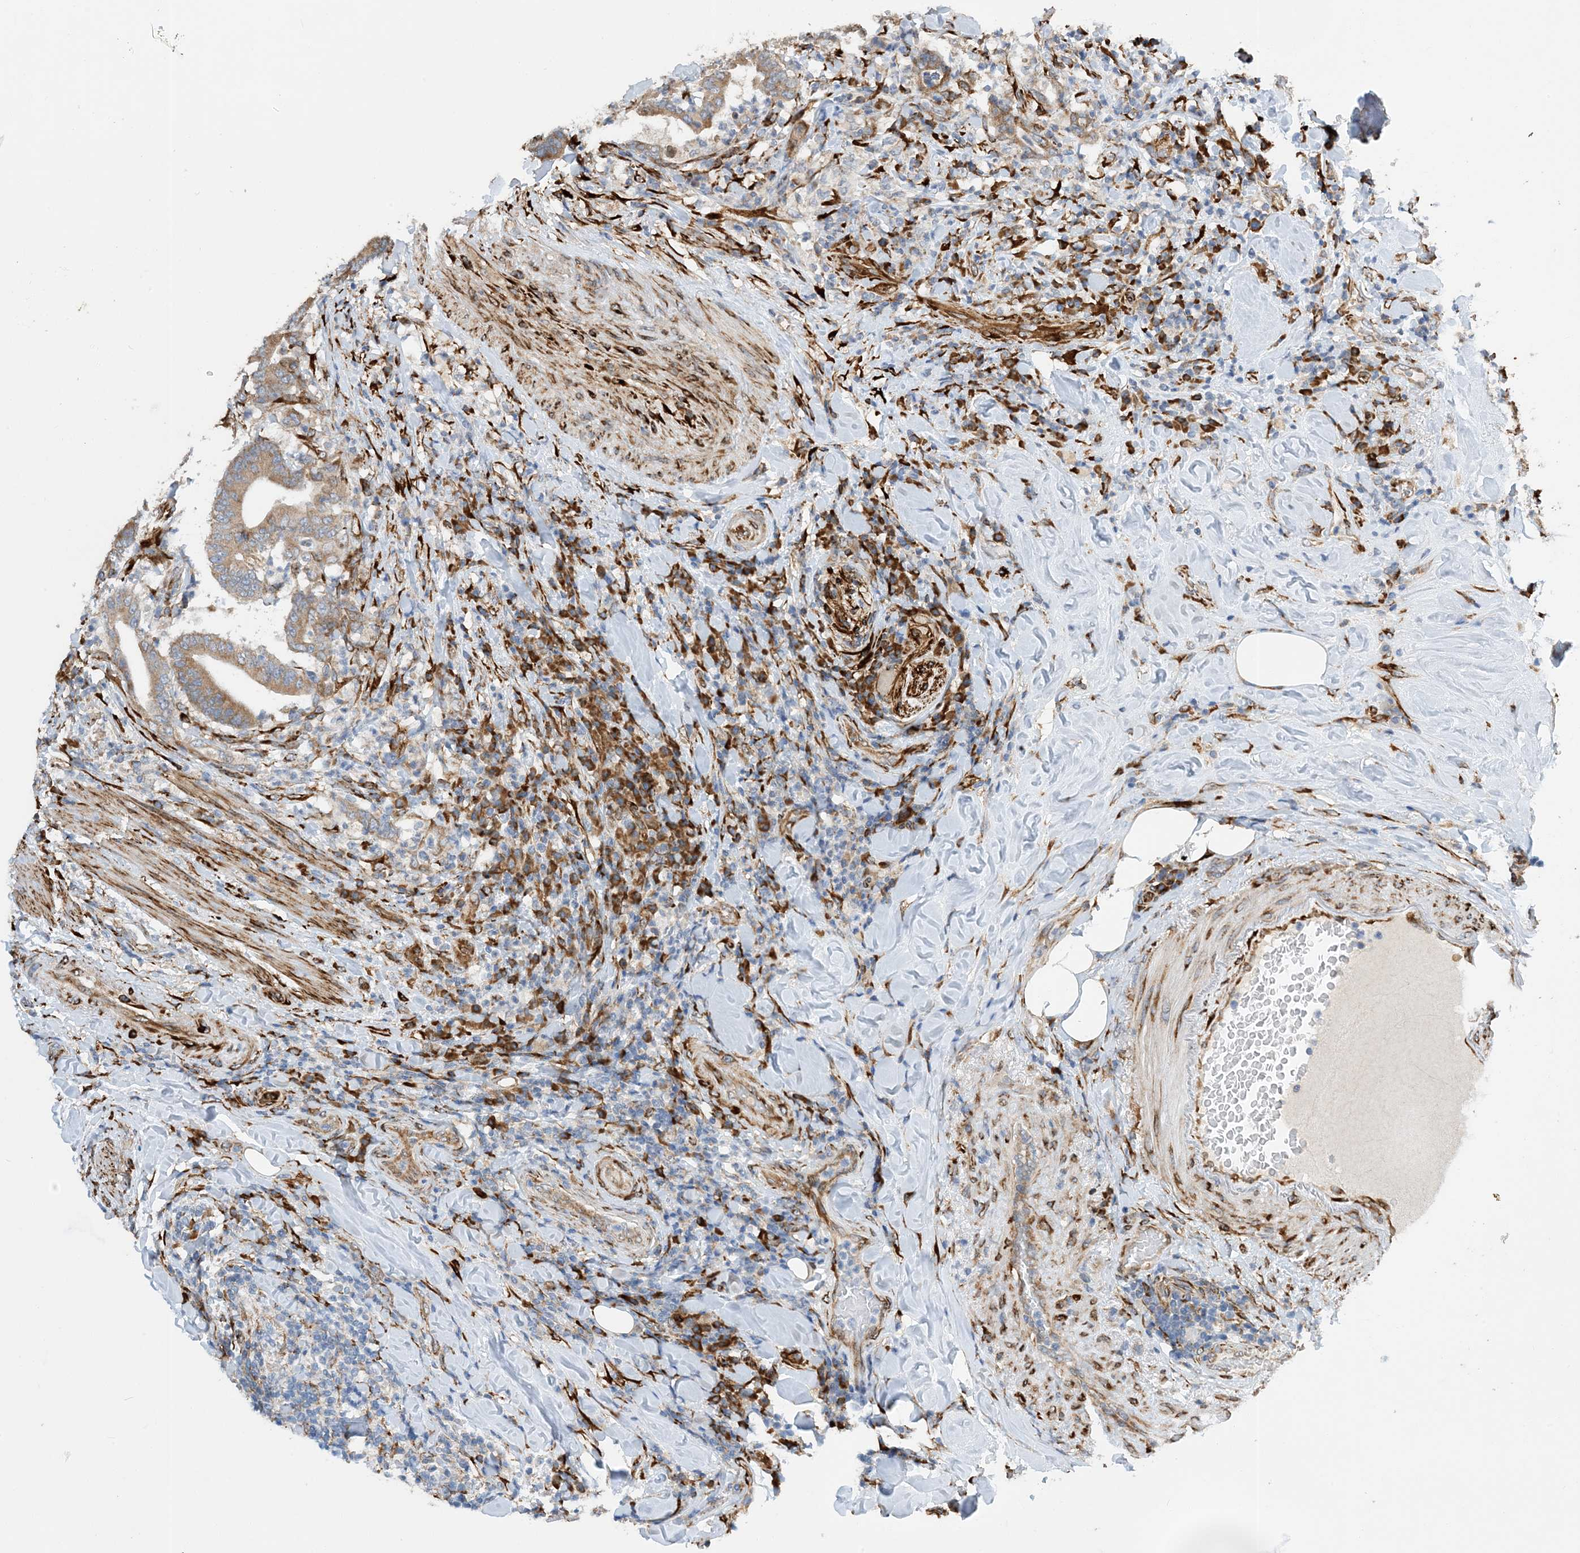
{"staining": {"intensity": "moderate", "quantity": ">75%", "location": "cytoplasmic/membranous"}, "tissue": "colorectal cancer", "cell_type": "Tumor cells", "image_type": "cancer", "snomed": [{"axis": "morphology", "description": "Adenocarcinoma, NOS"}, {"axis": "topography", "description": "Colon"}], "caption": "High-power microscopy captured an immunohistochemistry (IHC) image of colorectal cancer, revealing moderate cytoplasmic/membranous positivity in approximately >75% of tumor cells. The staining is performed using DAB (3,3'-diaminobenzidine) brown chromogen to label protein expression. The nuclei are counter-stained blue using hematoxylin.", "gene": "ZBTB45", "patient": {"sex": "female", "age": 66}}